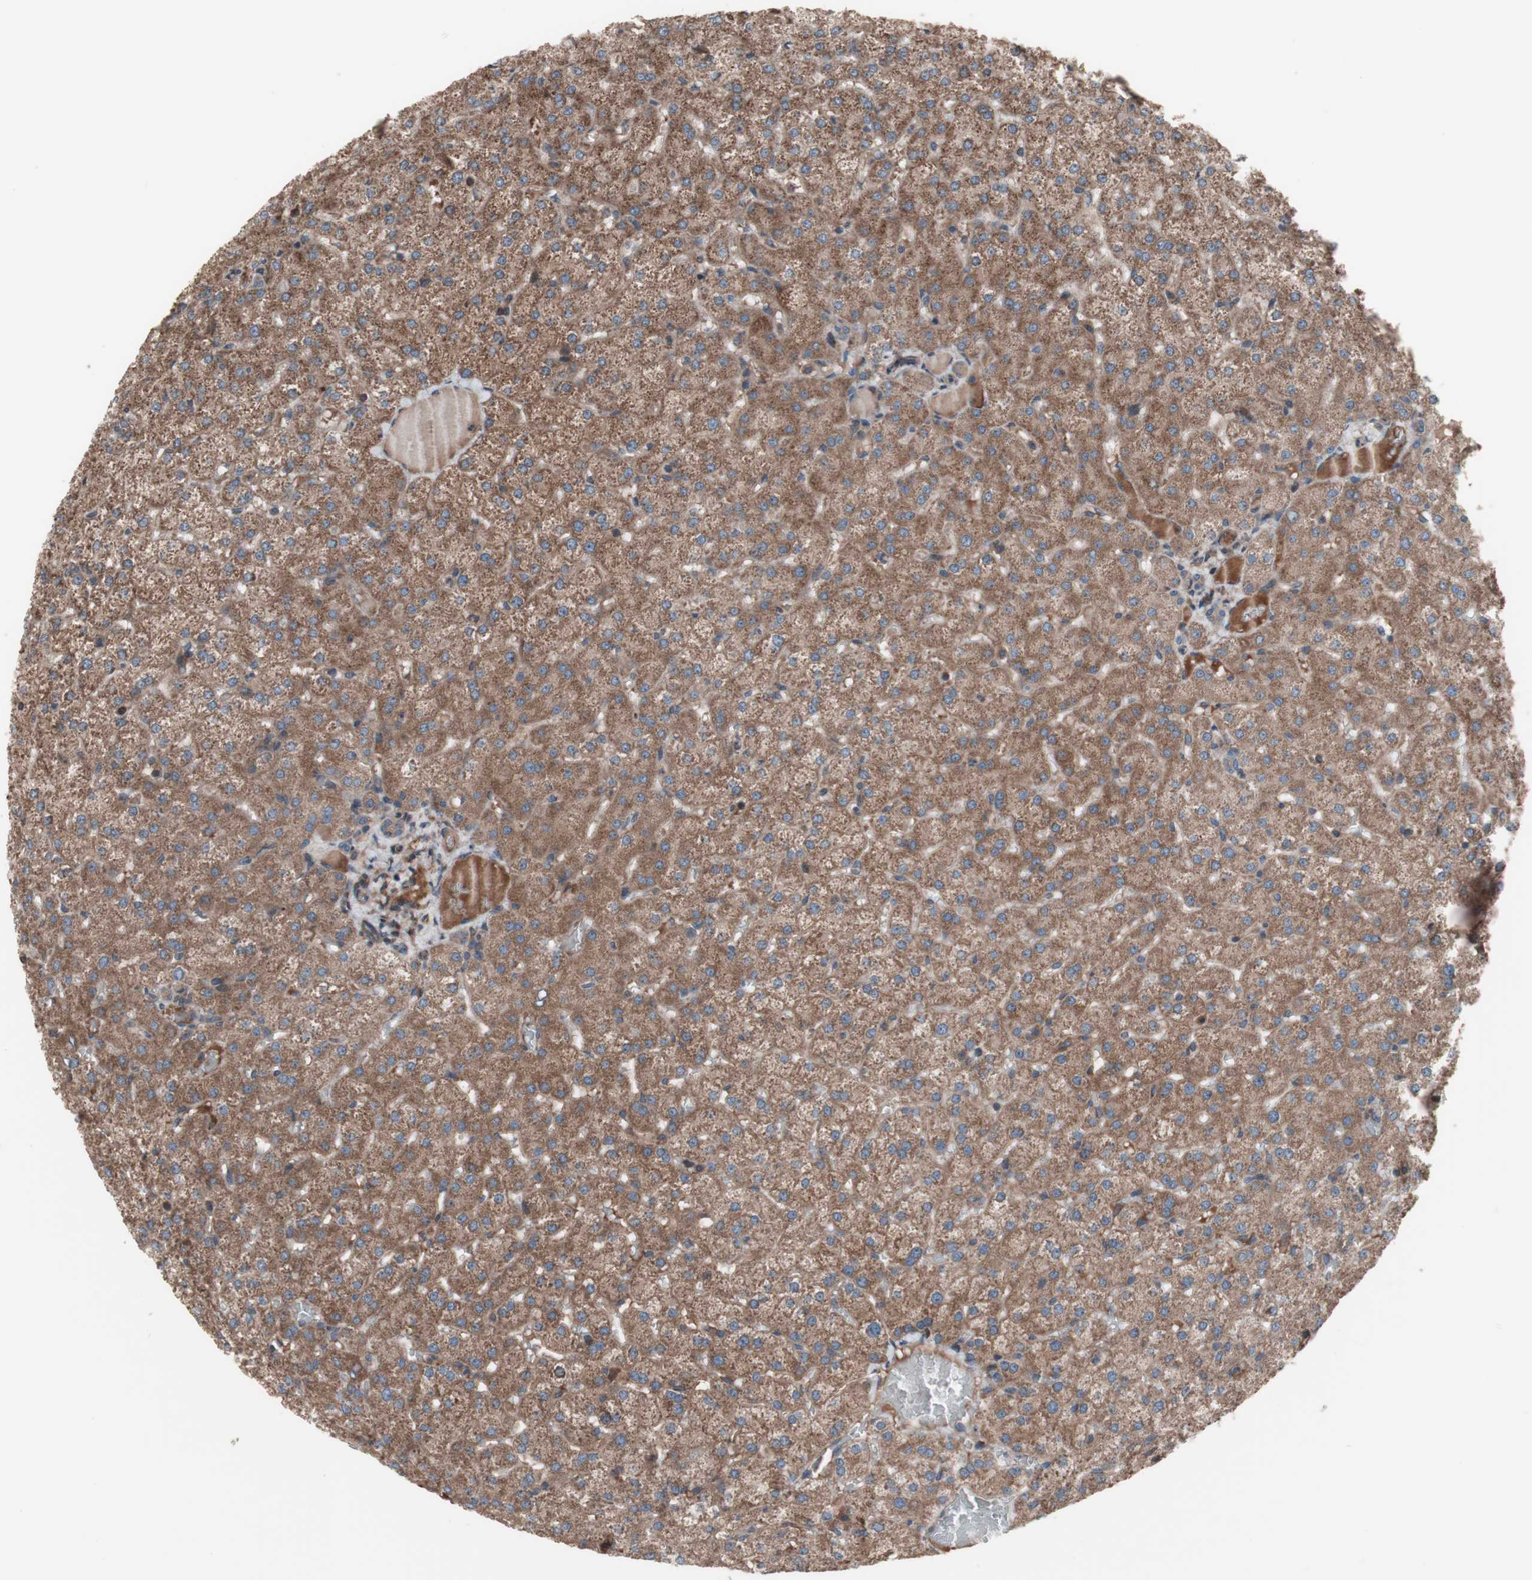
{"staining": {"intensity": "moderate", "quantity": ">75%", "location": "cytoplasmic/membranous"}, "tissue": "liver", "cell_type": "Cholangiocytes", "image_type": "normal", "snomed": [{"axis": "morphology", "description": "Normal tissue, NOS"}, {"axis": "topography", "description": "Liver"}], "caption": "Moderate cytoplasmic/membranous protein positivity is identified in approximately >75% of cholangiocytes in liver. The protein is stained brown, and the nuclei are stained in blue (DAB IHC with brightfield microscopy, high magnification).", "gene": "COPB1", "patient": {"sex": "female", "age": 32}}